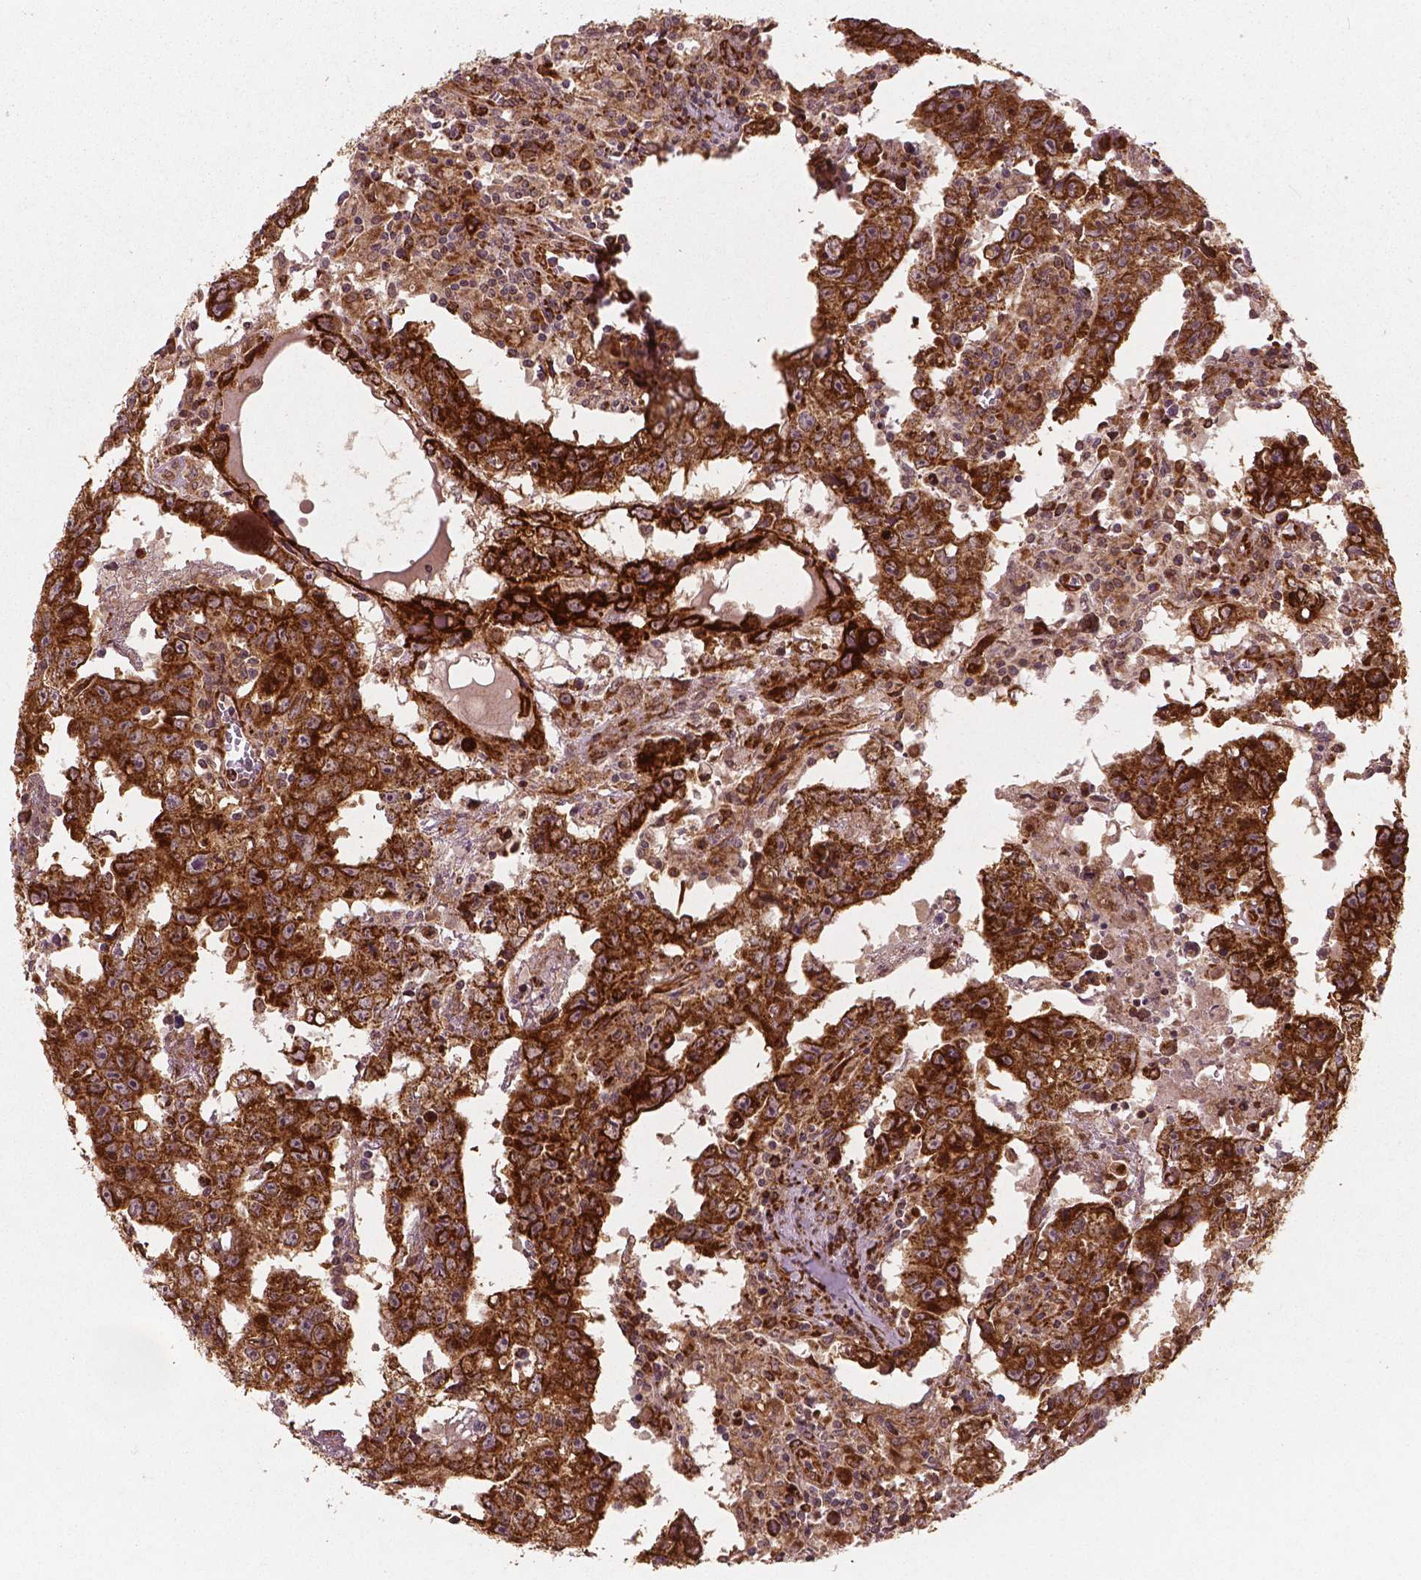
{"staining": {"intensity": "strong", "quantity": ">75%", "location": "cytoplasmic/membranous"}, "tissue": "testis cancer", "cell_type": "Tumor cells", "image_type": "cancer", "snomed": [{"axis": "morphology", "description": "Carcinoma, Embryonal, NOS"}, {"axis": "topography", "description": "Testis"}], "caption": "This photomicrograph shows immunohistochemistry staining of human testis embryonal carcinoma, with high strong cytoplasmic/membranous expression in approximately >75% of tumor cells.", "gene": "PGAM5", "patient": {"sex": "male", "age": 22}}